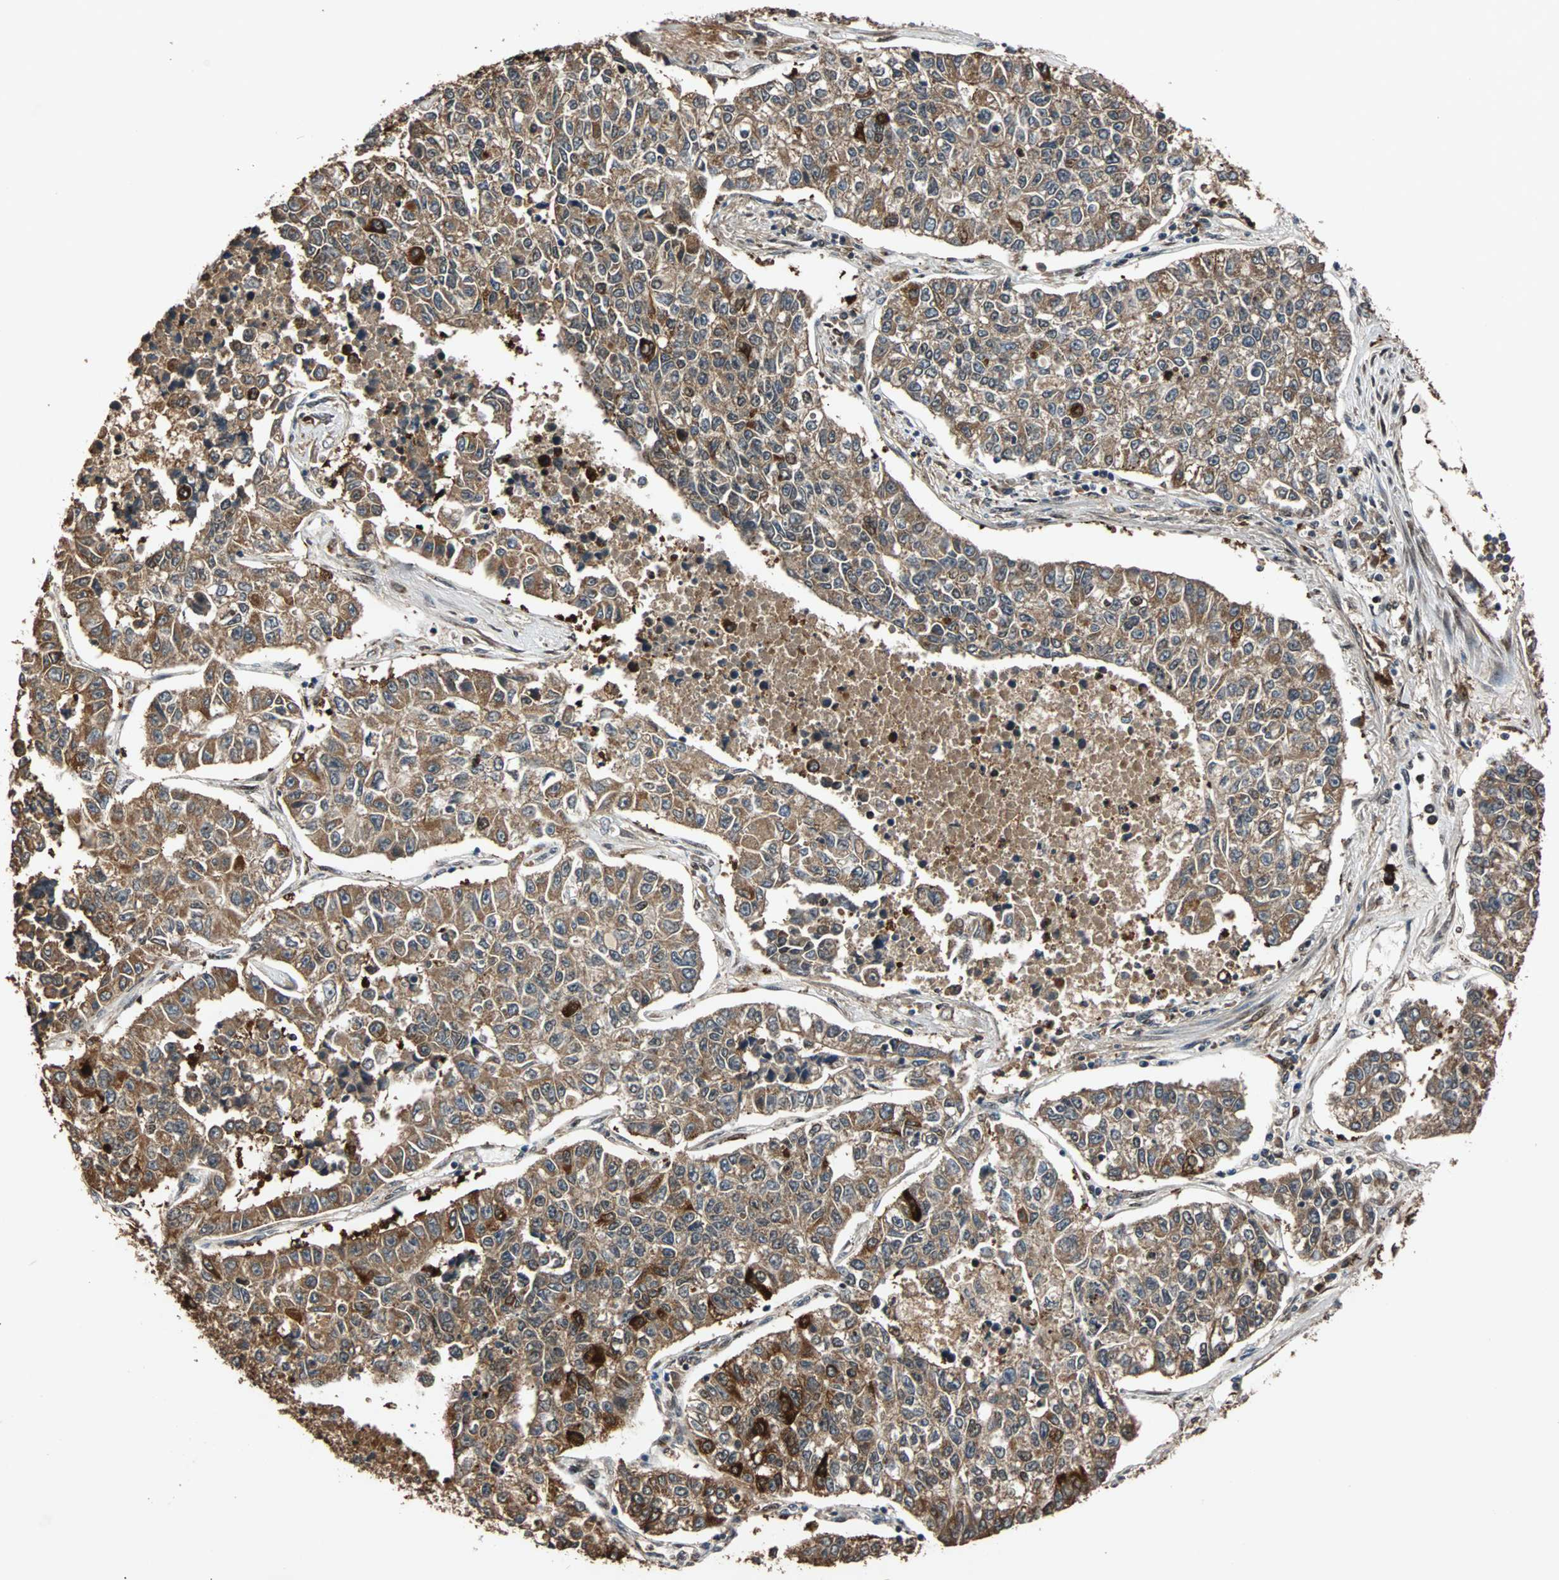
{"staining": {"intensity": "strong", "quantity": ">75%", "location": "cytoplasmic/membranous"}, "tissue": "lung cancer", "cell_type": "Tumor cells", "image_type": "cancer", "snomed": [{"axis": "morphology", "description": "Adenocarcinoma, NOS"}, {"axis": "topography", "description": "Lung"}], "caption": "The immunohistochemical stain highlights strong cytoplasmic/membranous expression in tumor cells of lung adenocarcinoma tissue.", "gene": "USP31", "patient": {"sex": "male", "age": 49}}